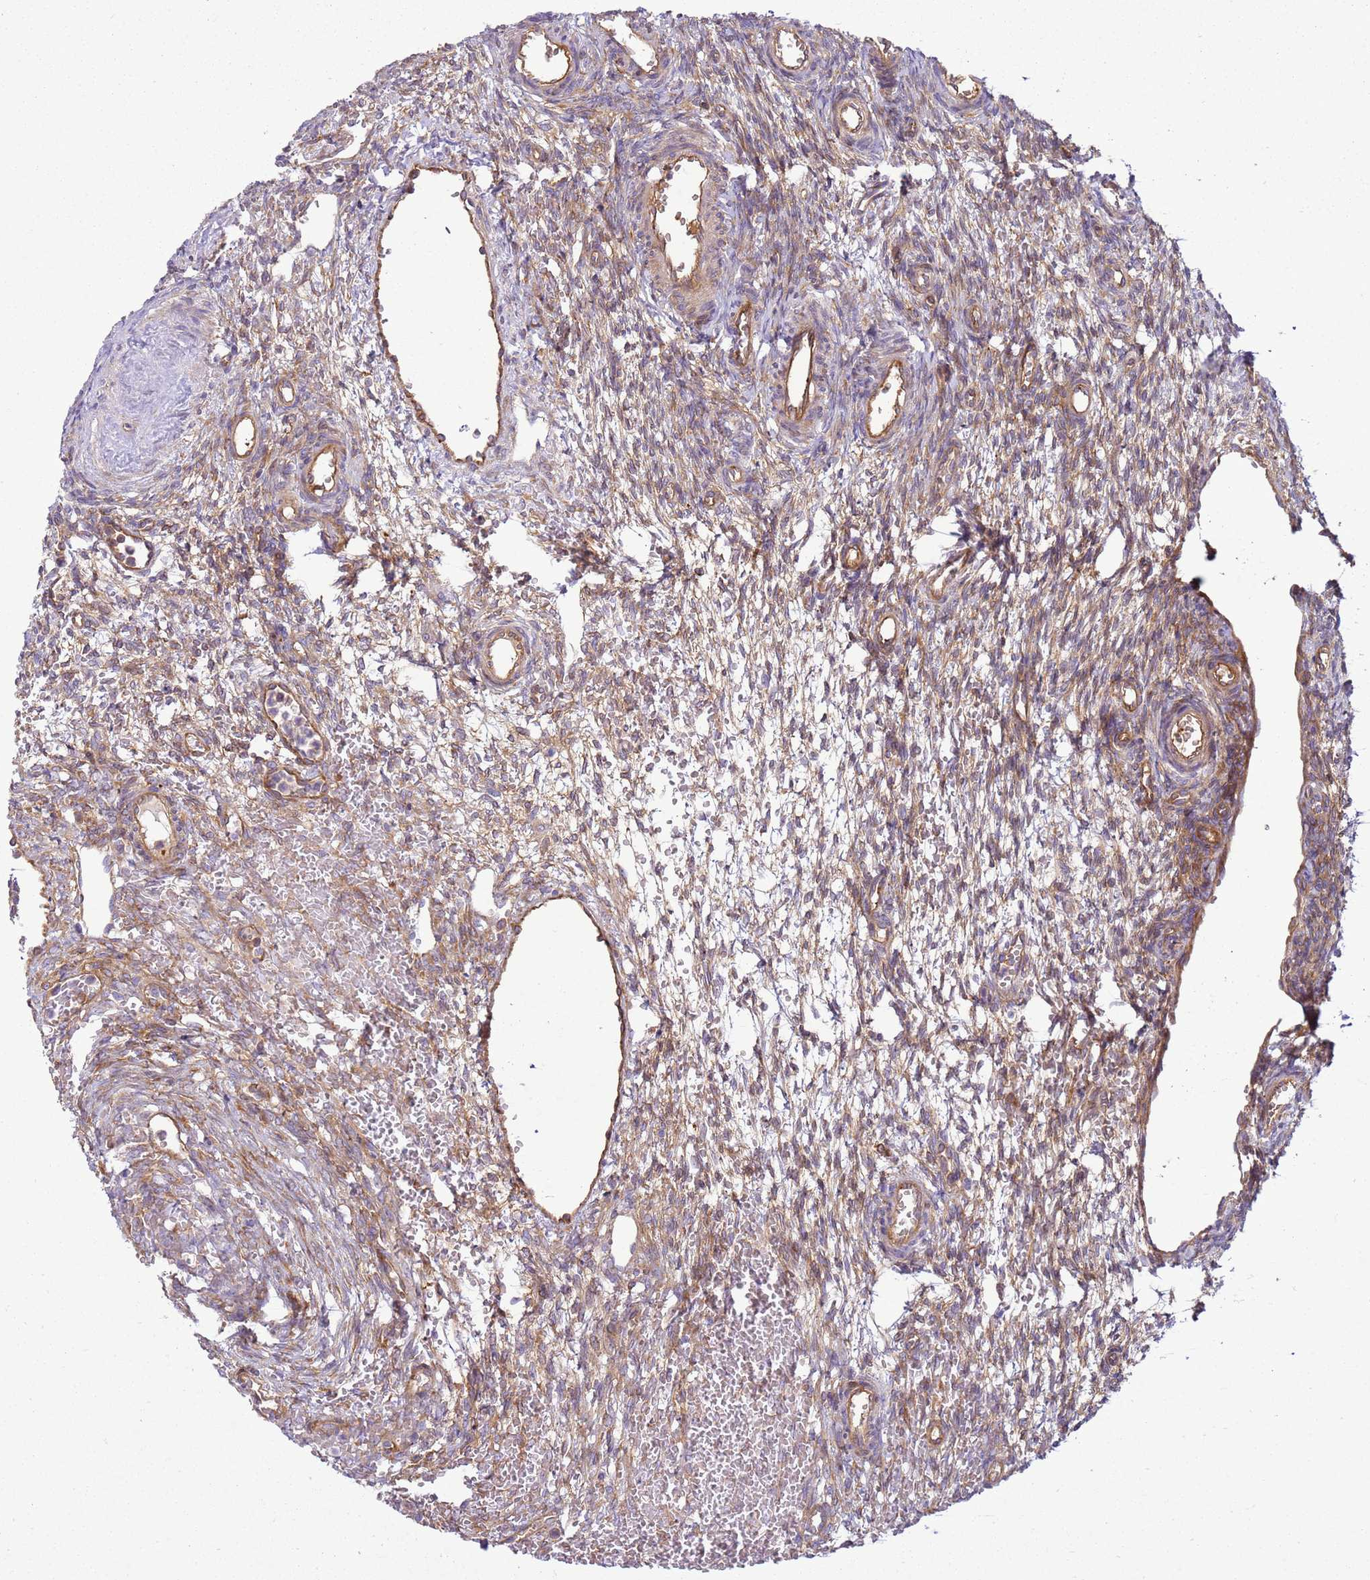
{"staining": {"intensity": "moderate", "quantity": ">75%", "location": "cytoplasmic/membranous"}, "tissue": "ovary", "cell_type": "Ovarian stroma cells", "image_type": "normal", "snomed": [{"axis": "morphology", "description": "Normal tissue, NOS"}, {"axis": "topography", "description": "Ovary"}], "caption": "A brown stain shows moderate cytoplasmic/membranous staining of a protein in ovarian stroma cells of benign human ovary. (Brightfield microscopy of DAB IHC at high magnification).", "gene": "SNX21", "patient": {"sex": "female", "age": 39}}